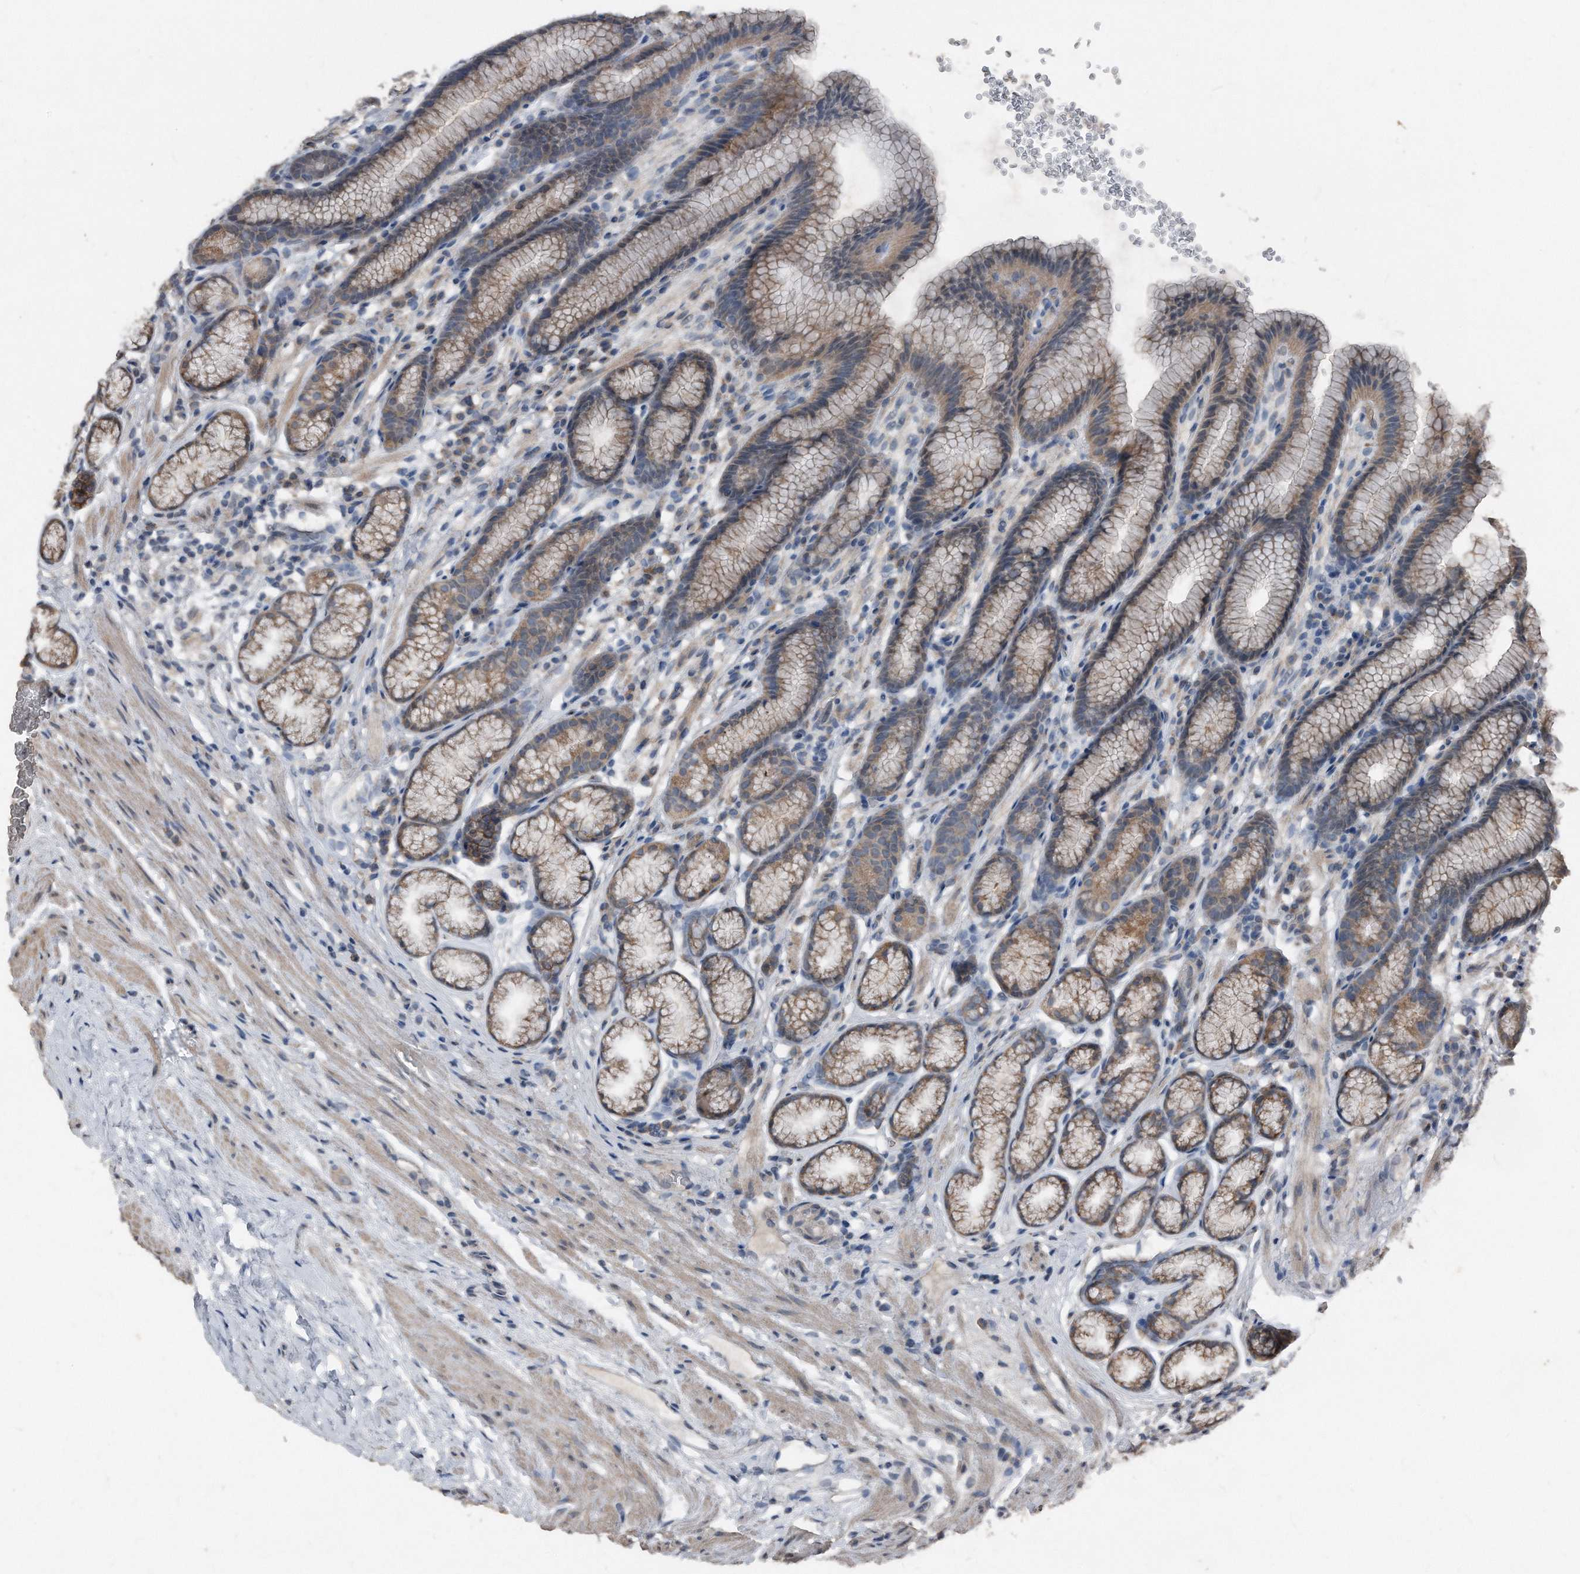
{"staining": {"intensity": "weak", "quantity": "25%-75%", "location": "cytoplasmic/membranous"}, "tissue": "stomach", "cell_type": "Glandular cells", "image_type": "normal", "snomed": [{"axis": "morphology", "description": "Normal tissue, NOS"}, {"axis": "topography", "description": "Stomach"}], "caption": "Stomach stained with a protein marker reveals weak staining in glandular cells.", "gene": "ANKRD10", "patient": {"sex": "male", "age": 42}}